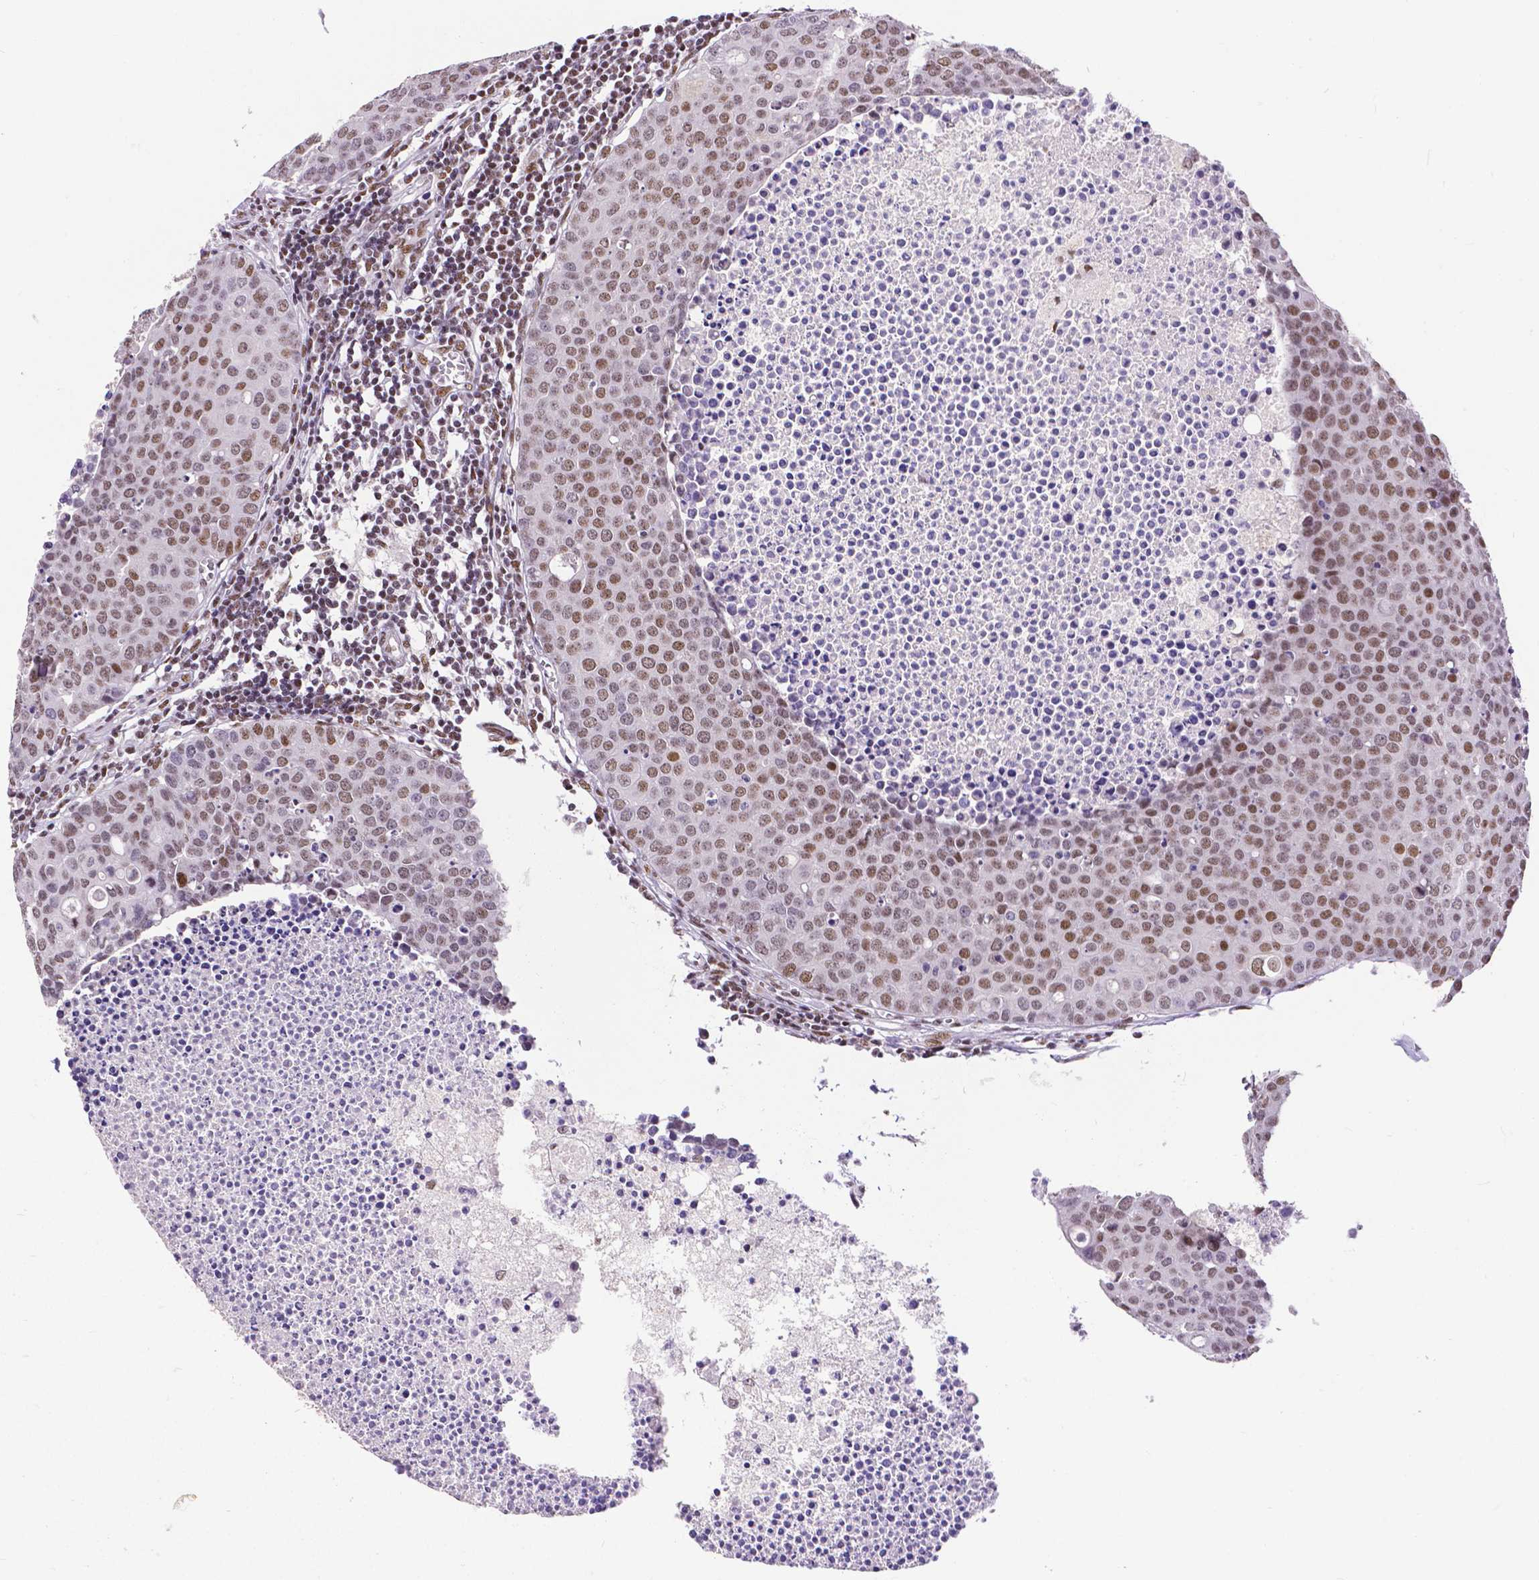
{"staining": {"intensity": "moderate", "quantity": ">75%", "location": "nuclear"}, "tissue": "carcinoid", "cell_type": "Tumor cells", "image_type": "cancer", "snomed": [{"axis": "morphology", "description": "Carcinoid, malignant, NOS"}, {"axis": "topography", "description": "Colon"}], "caption": "Malignant carcinoid tissue displays moderate nuclear positivity in approximately >75% of tumor cells", "gene": "ATRX", "patient": {"sex": "male", "age": 81}}